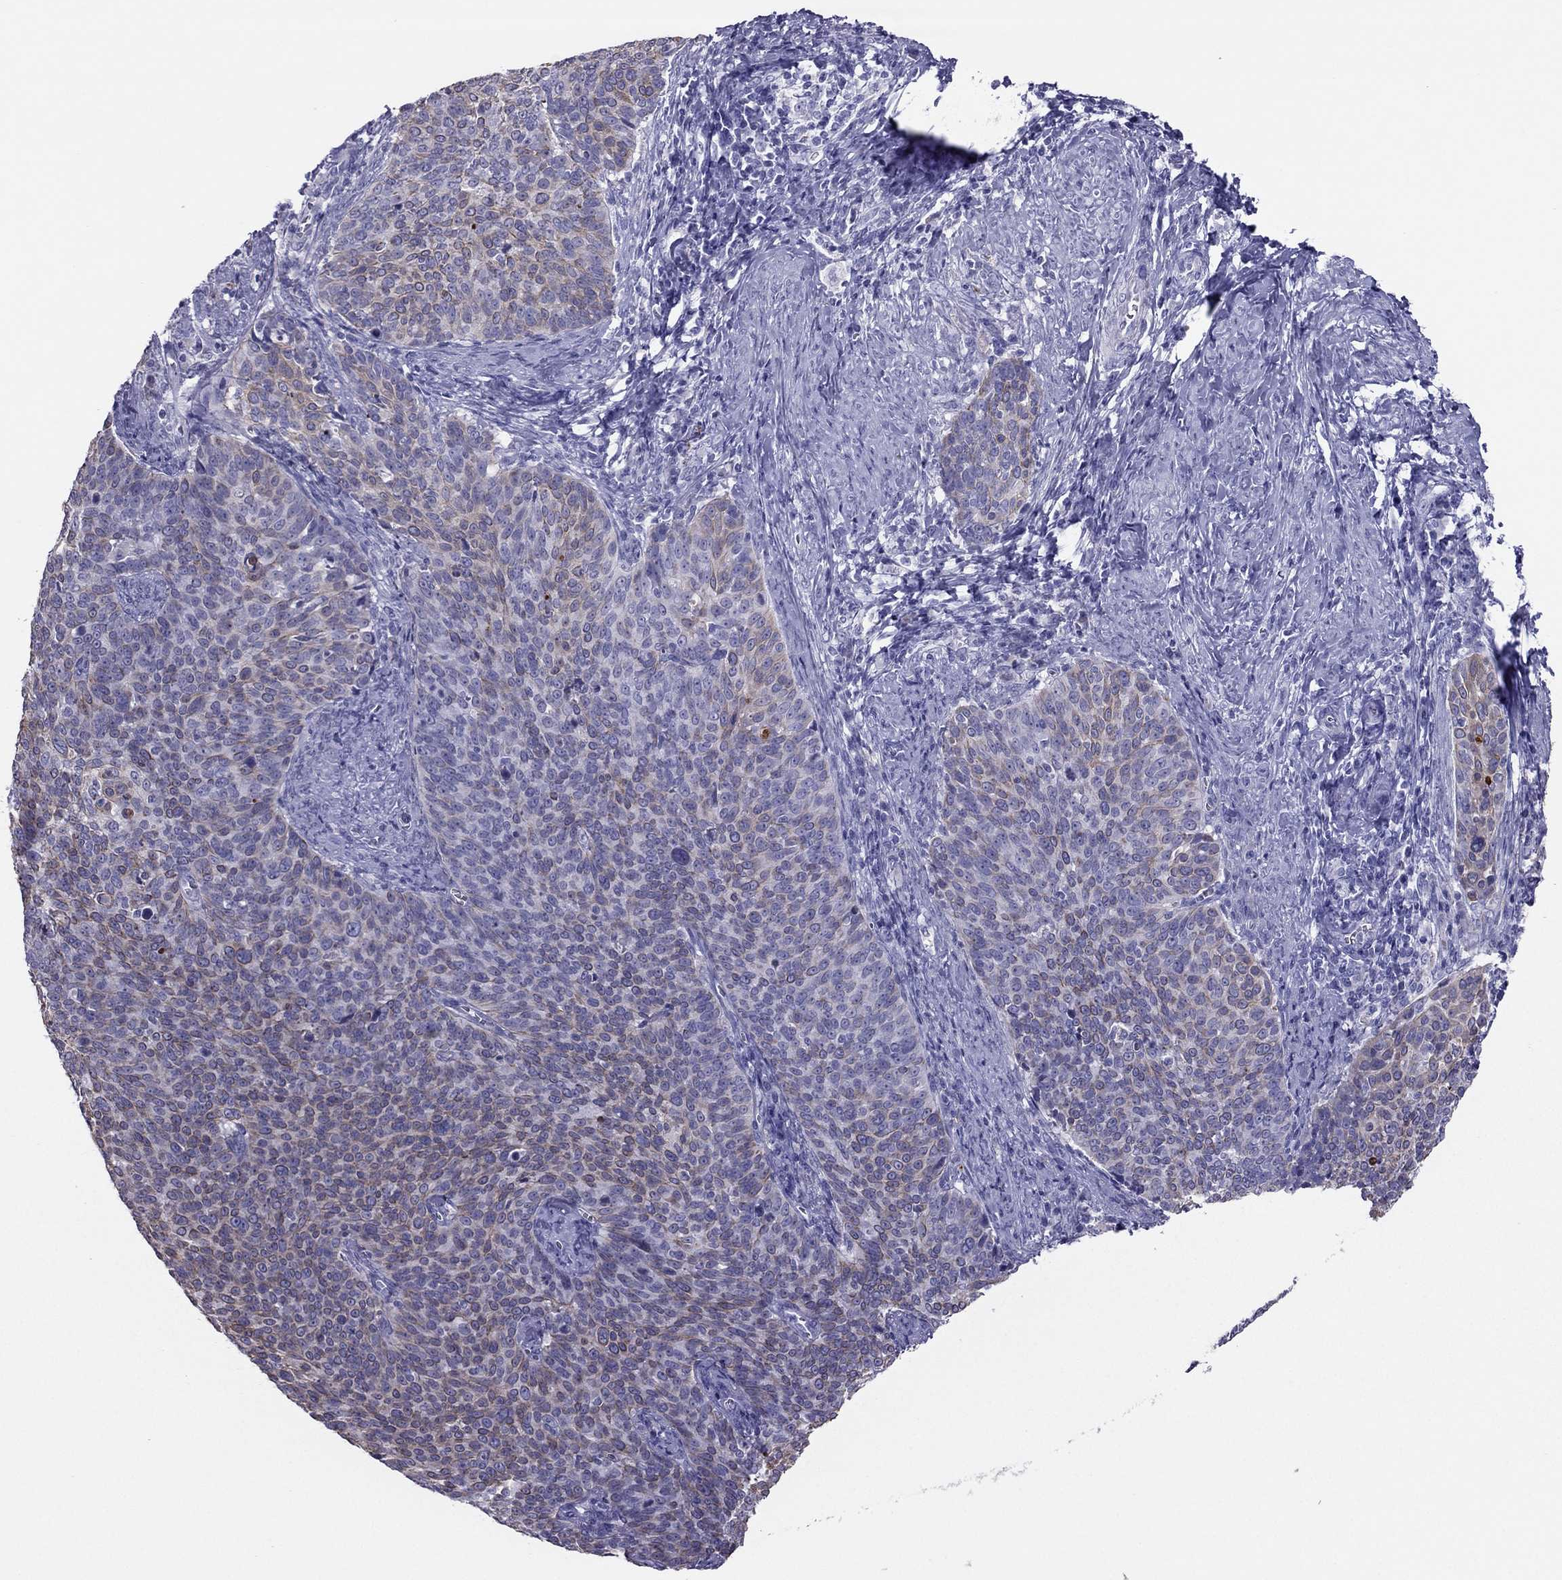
{"staining": {"intensity": "moderate", "quantity": "<25%", "location": "cytoplasmic/membranous"}, "tissue": "cervical cancer", "cell_type": "Tumor cells", "image_type": "cancer", "snomed": [{"axis": "morphology", "description": "Normal tissue, NOS"}, {"axis": "morphology", "description": "Squamous cell carcinoma, NOS"}, {"axis": "topography", "description": "Cervix"}], "caption": "Immunohistochemical staining of human cervical squamous cell carcinoma exhibits low levels of moderate cytoplasmic/membranous protein positivity in about <25% of tumor cells.", "gene": "MAEL", "patient": {"sex": "female", "age": 39}}